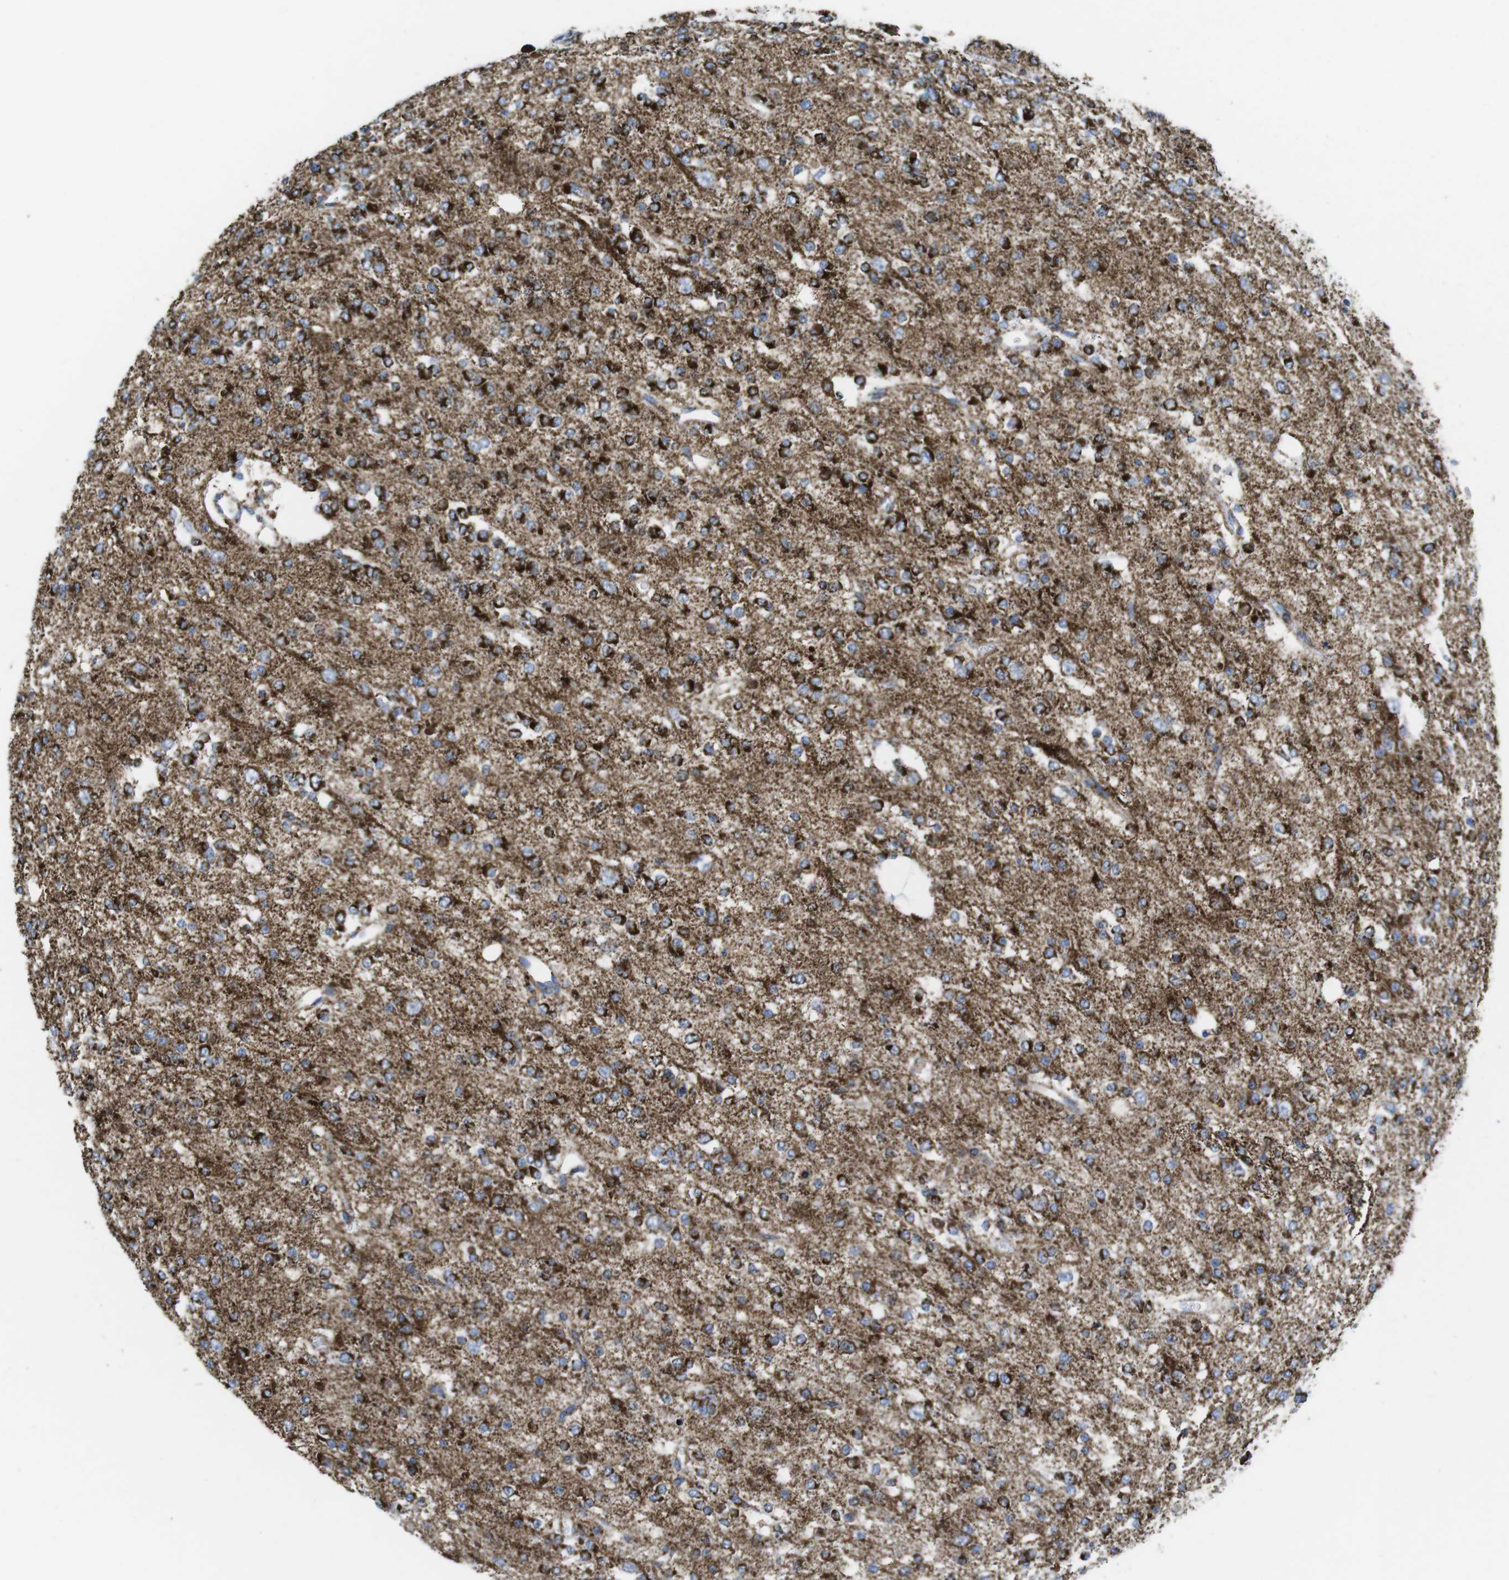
{"staining": {"intensity": "strong", "quantity": ">75%", "location": "cytoplasmic/membranous"}, "tissue": "glioma", "cell_type": "Tumor cells", "image_type": "cancer", "snomed": [{"axis": "morphology", "description": "Glioma, malignant, Low grade"}, {"axis": "topography", "description": "Brain"}], "caption": "Brown immunohistochemical staining in human glioma shows strong cytoplasmic/membranous positivity in approximately >75% of tumor cells. (DAB IHC with brightfield microscopy, high magnification).", "gene": "ATP5PO", "patient": {"sex": "male", "age": 38}}